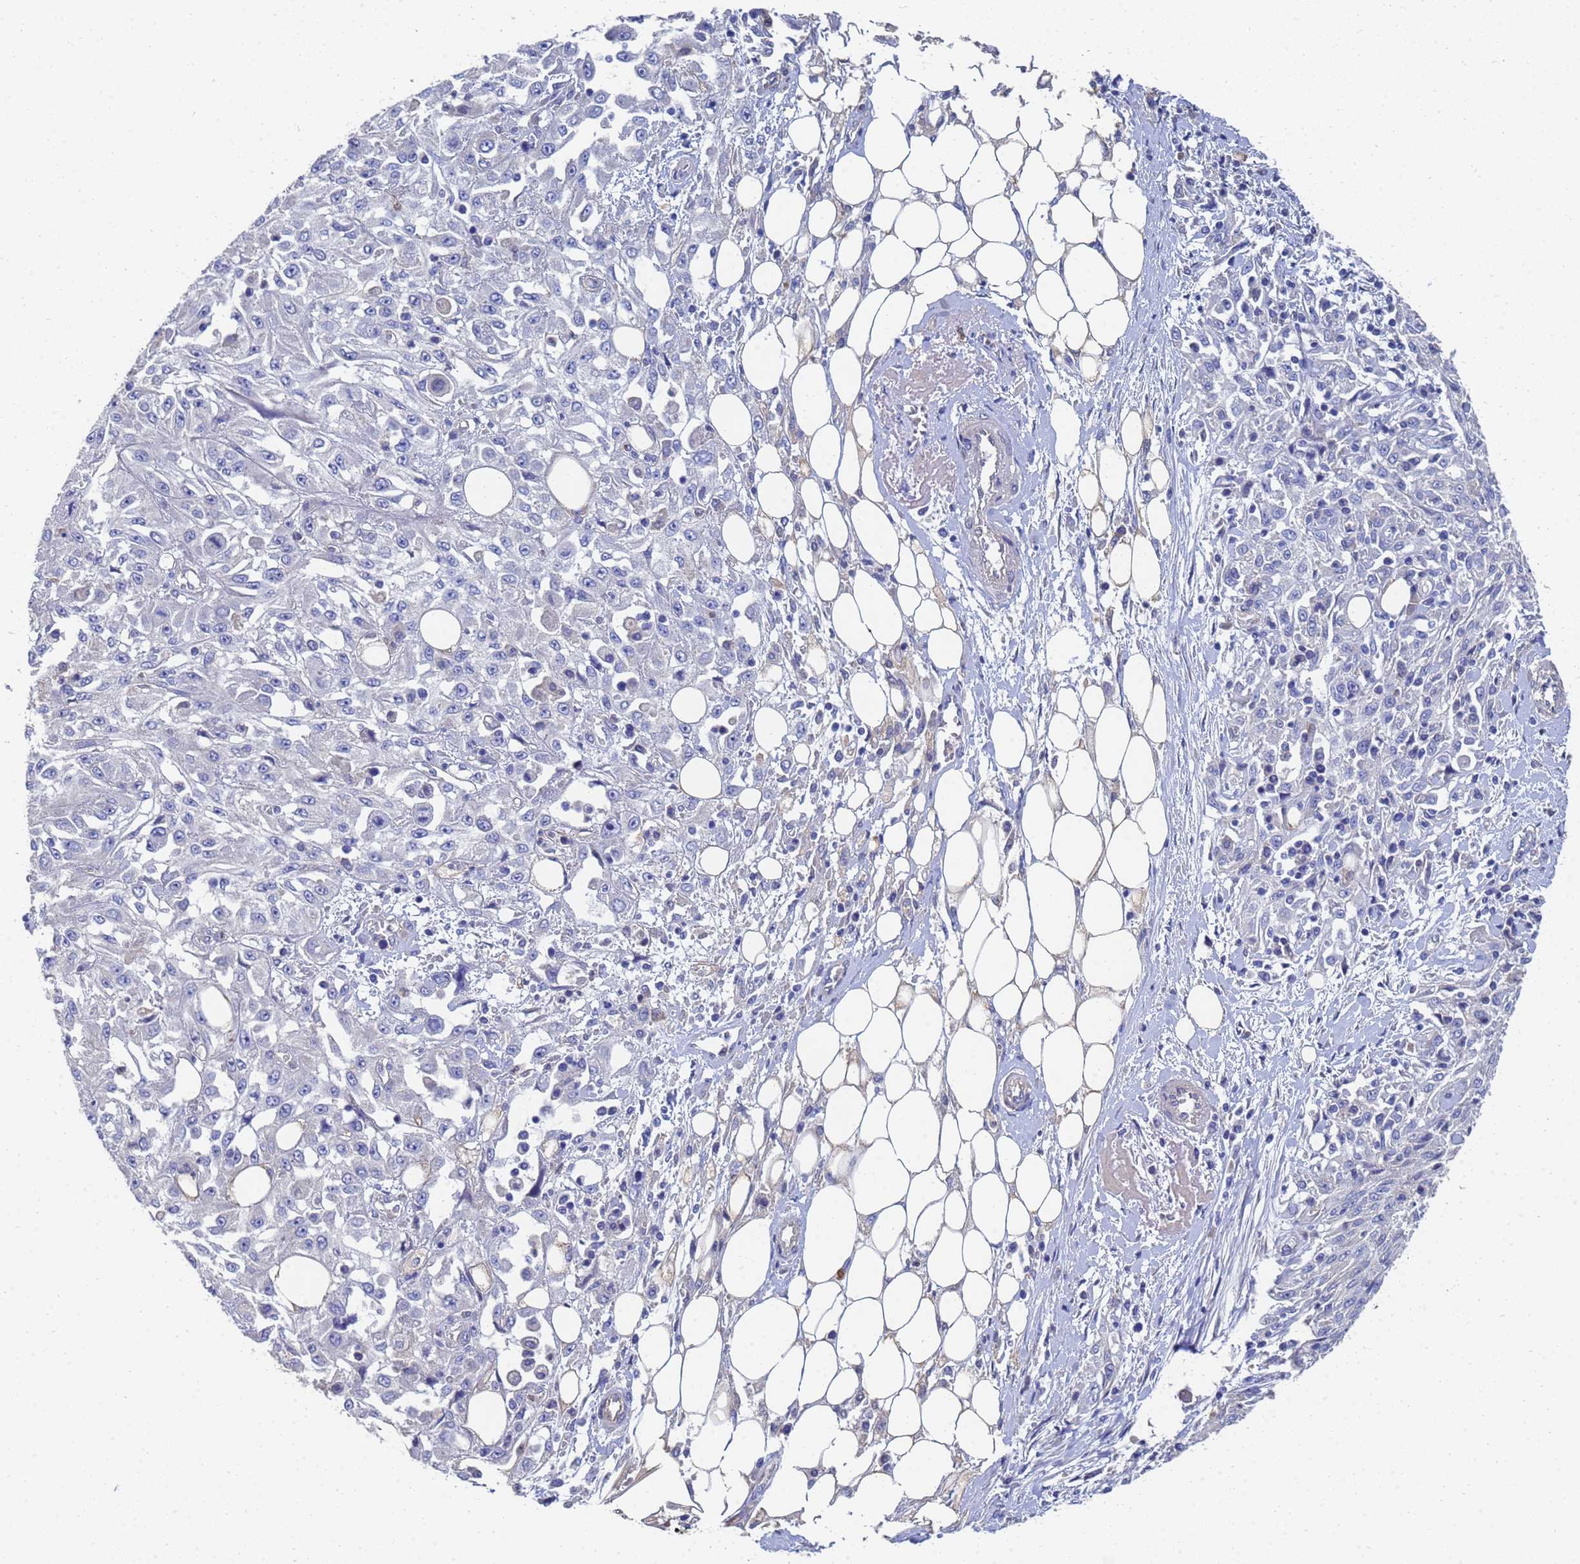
{"staining": {"intensity": "negative", "quantity": "none", "location": "none"}, "tissue": "skin cancer", "cell_type": "Tumor cells", "image_type": "cancer", "snomed": [{"axis": "morphology", "description": "Squamous cell carcinoma, NOS"}, {"axis": "morphology", "description": "Squamous cell carcinoma, metastatic, NOS"}, {"axis": "topography", "description": "Skin"}, {"axis": "topography", "description": "Lymph node"}], "caption": "DAB (3,3'-diaminobenzidine) immunohistochemical staining of human skin cancer demonstrates no significant positivity in tumor cells.", "gene": "LBX2", "patient": {"sex": "male", "age": 75}}